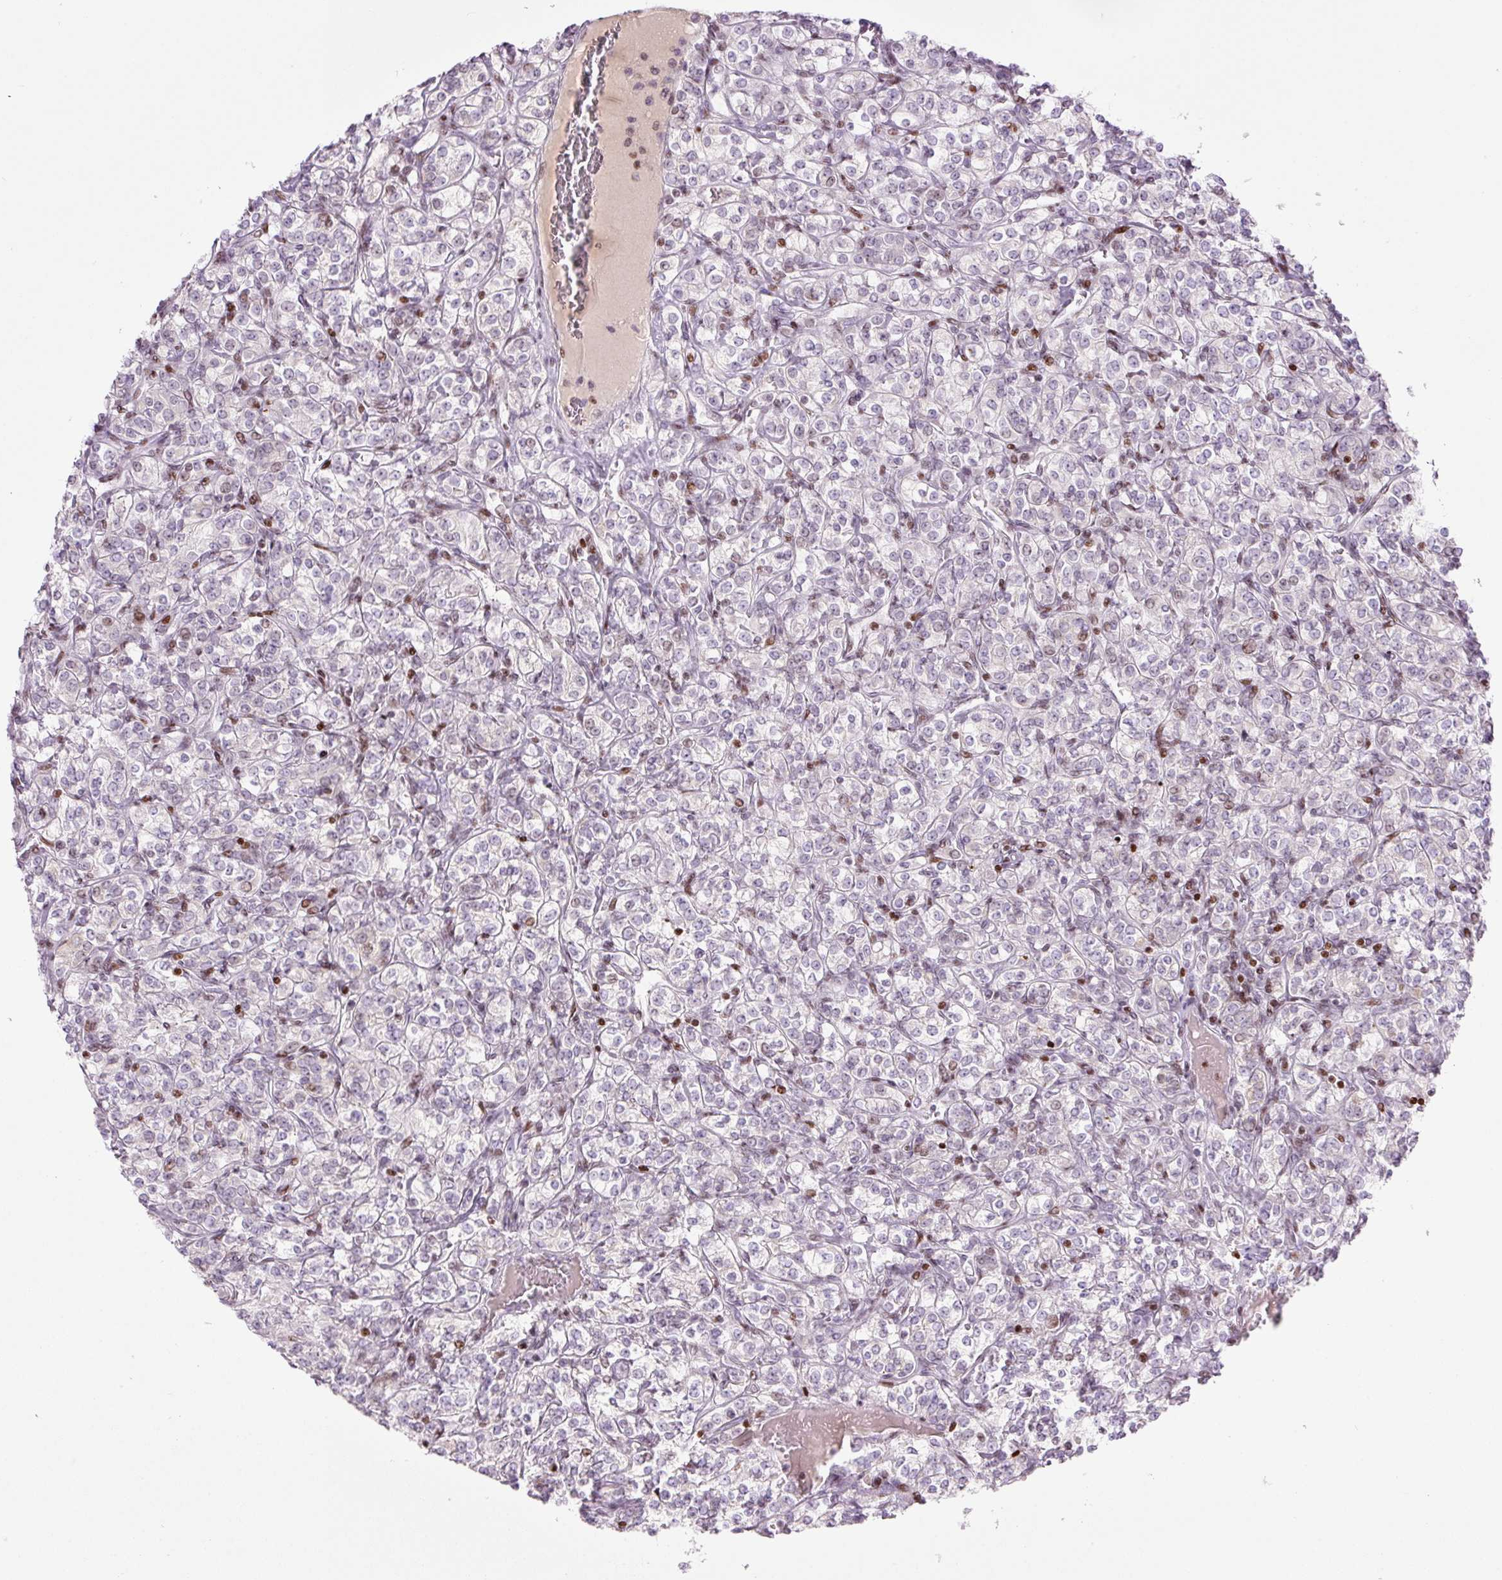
{"staining": {"intensity": "moderate", "quantity": "<25%", "location": "nuclear"}, "tissue": "renal cancer", "cell_type": "Tumor cells", "image_type": "cancer", "snomed": [{"axis": "morphology", "description": "Adenocarcinoma, NOS"}, {"axis": "topography", "description": "Kidney"}], "caption": "Tumor cells demonstrate moderate nuclear positivity in about <25% of cells in renal cancer (adenocarcinoma).", "gene": "TMEM177", "patient": {"sex": "male", "age": 77}}